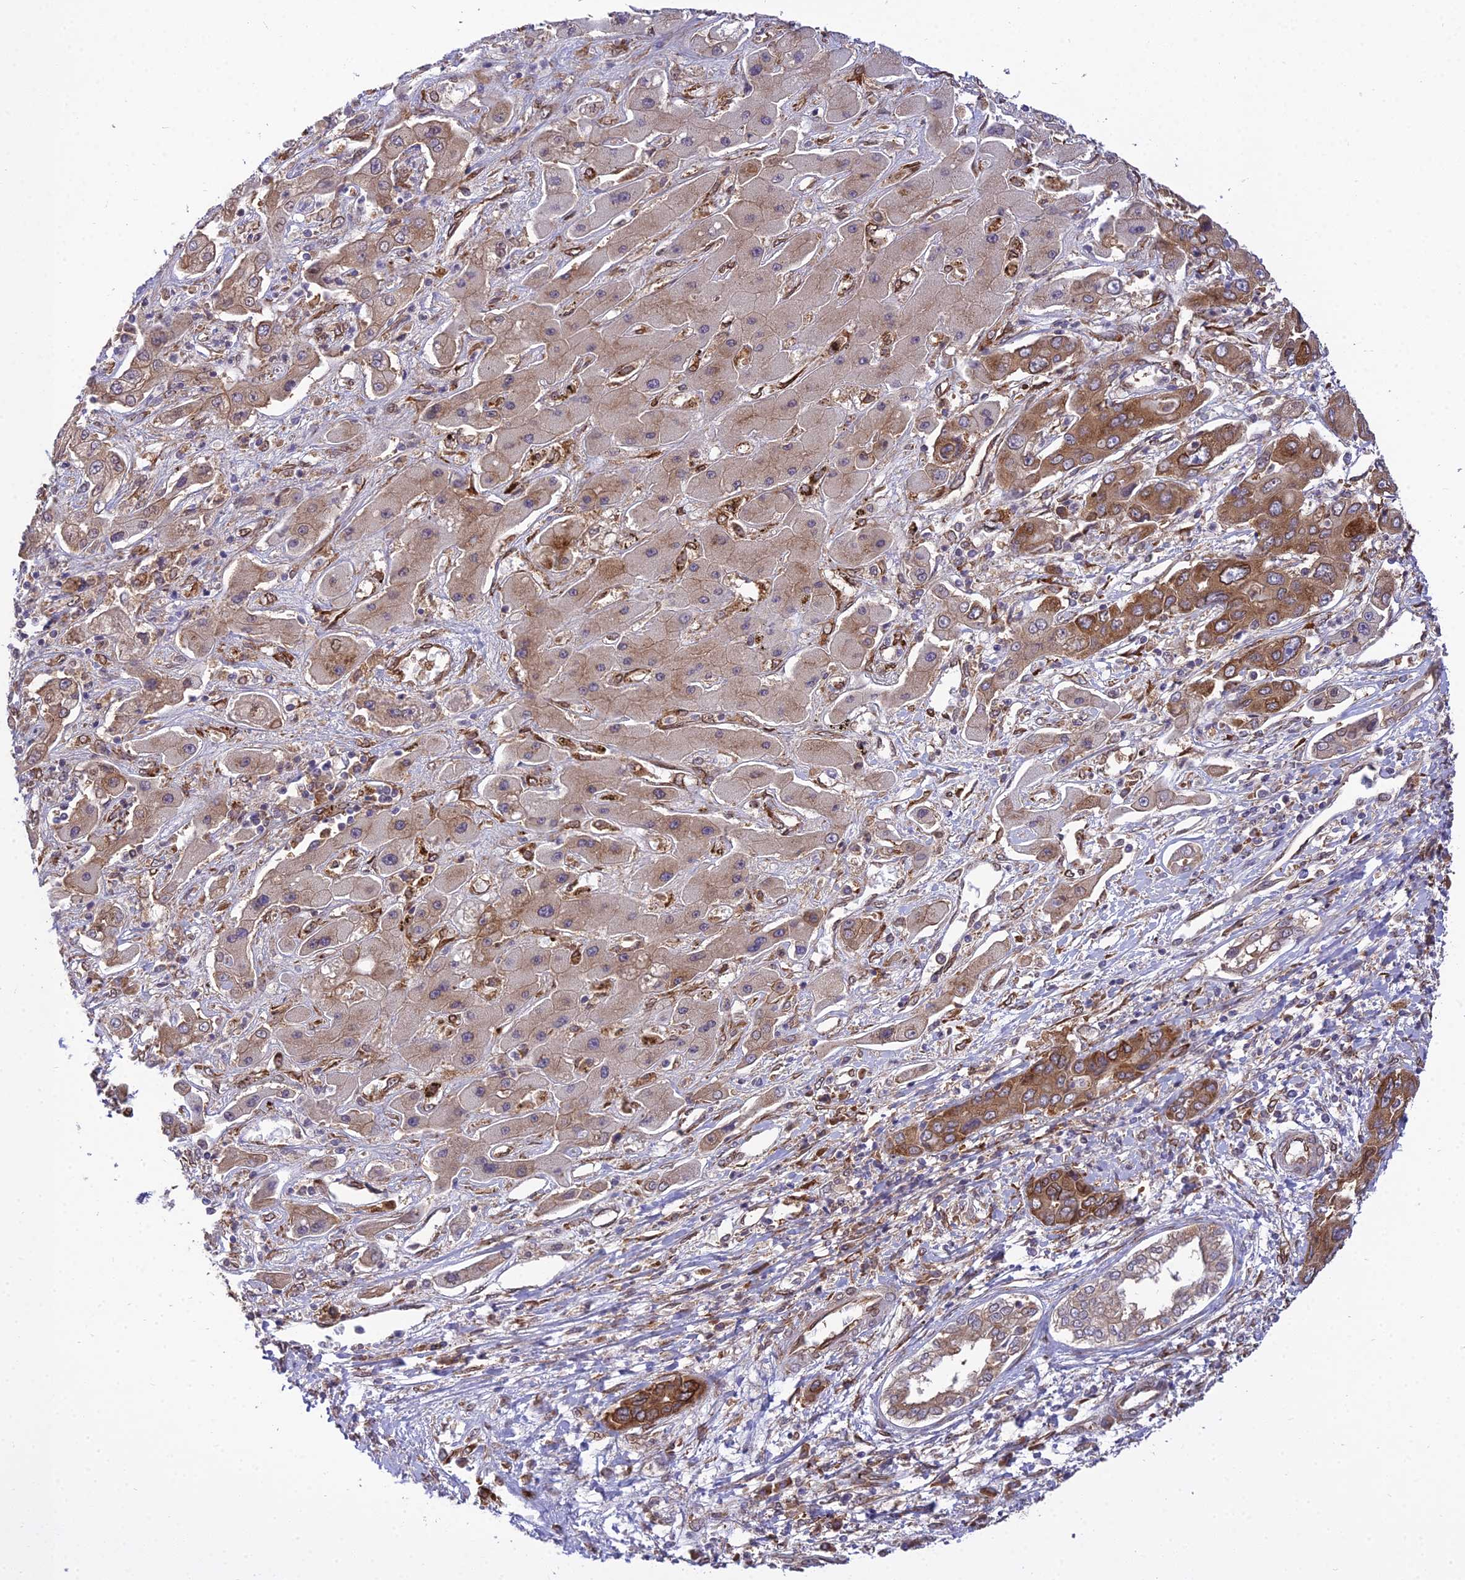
{"staining": {"intensity": "moderate", "quantity": "25%-75%", "location": "cytoplasmic/membranous"}, "tissue": "liver cancer", "cell_type": "Tumor cells", "image_type": "cancer", "snomed": [{"axis": "morphology", "description": "Cholangiocarcinoma"}, {"axis": "topography", "description": "Liver"}], "caption": "Immunohistochemistry (IHC) photomicrograph of human liver cholangiocarcinoma stained for a protein (brown), which reveals medium levels of moderate cytoplasmic/membranous staining in about 25%-75% of tumor cells.", "gene": "DHCR7", "patient": {"sex": "male", "age": 67}}